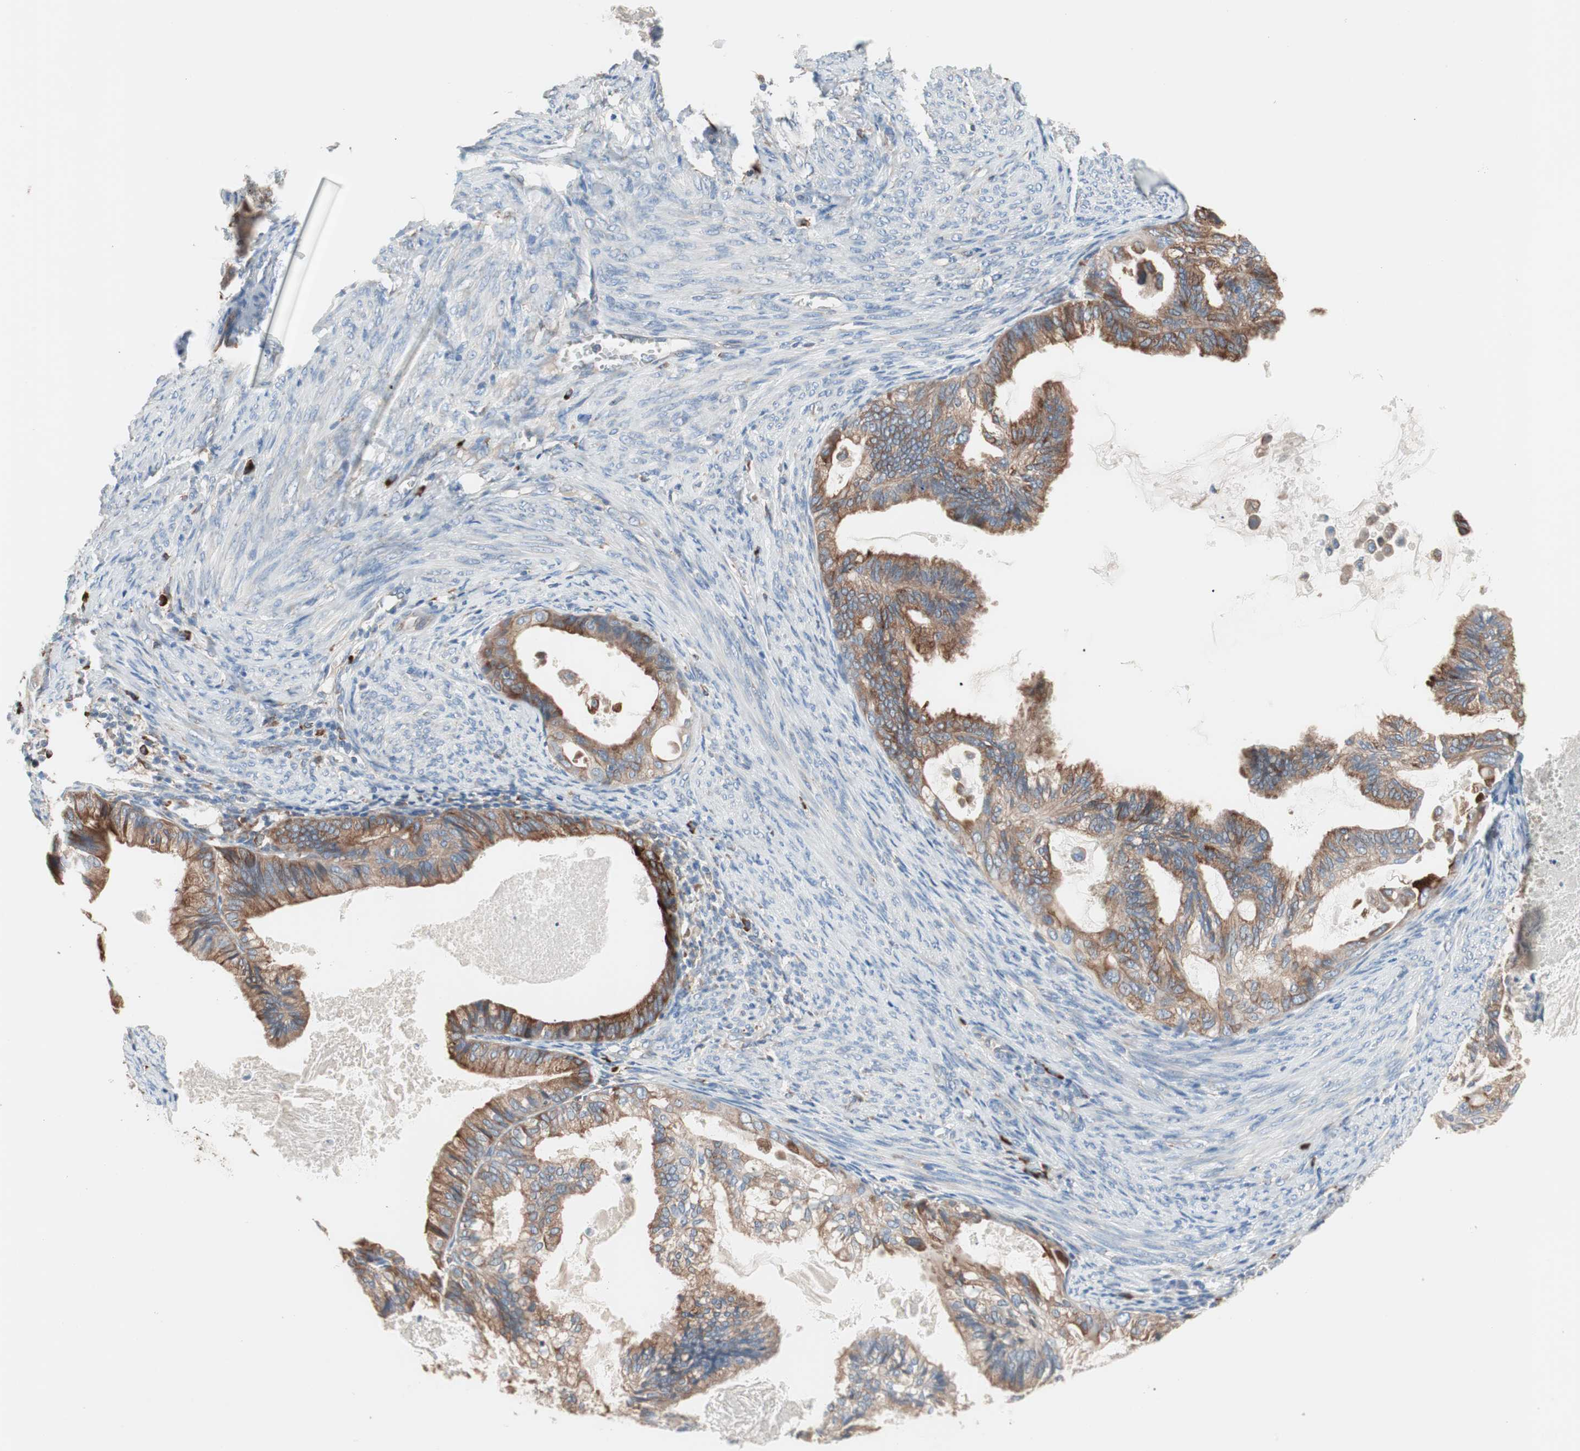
{"staining": {"intensity": "moderate", "quantity": ">75%", "location": "cytoplasmic/membranous"}, "tissue": "cervical cancer", "cell_type": "Tumor cells", "image_type": "cancer", "snomed": [{"axis": "morphology", "description": "Normal tissue, NOS"}, {"axis": "morphology", "description": "Adenocarcinoma, NOS"}, {"axis": "topography", "description": "Cervix"}, {"axis": "topography", "description": "Endometrium"}], "caption": "Tumor cells demonstrate medium levels of moderate cytoplasmic/membranous positivity in about >75% of cells in human cervical adenocarcinoma.", "gene": "SLC27A4", "patient": {"sex": "female", "age": 86}}